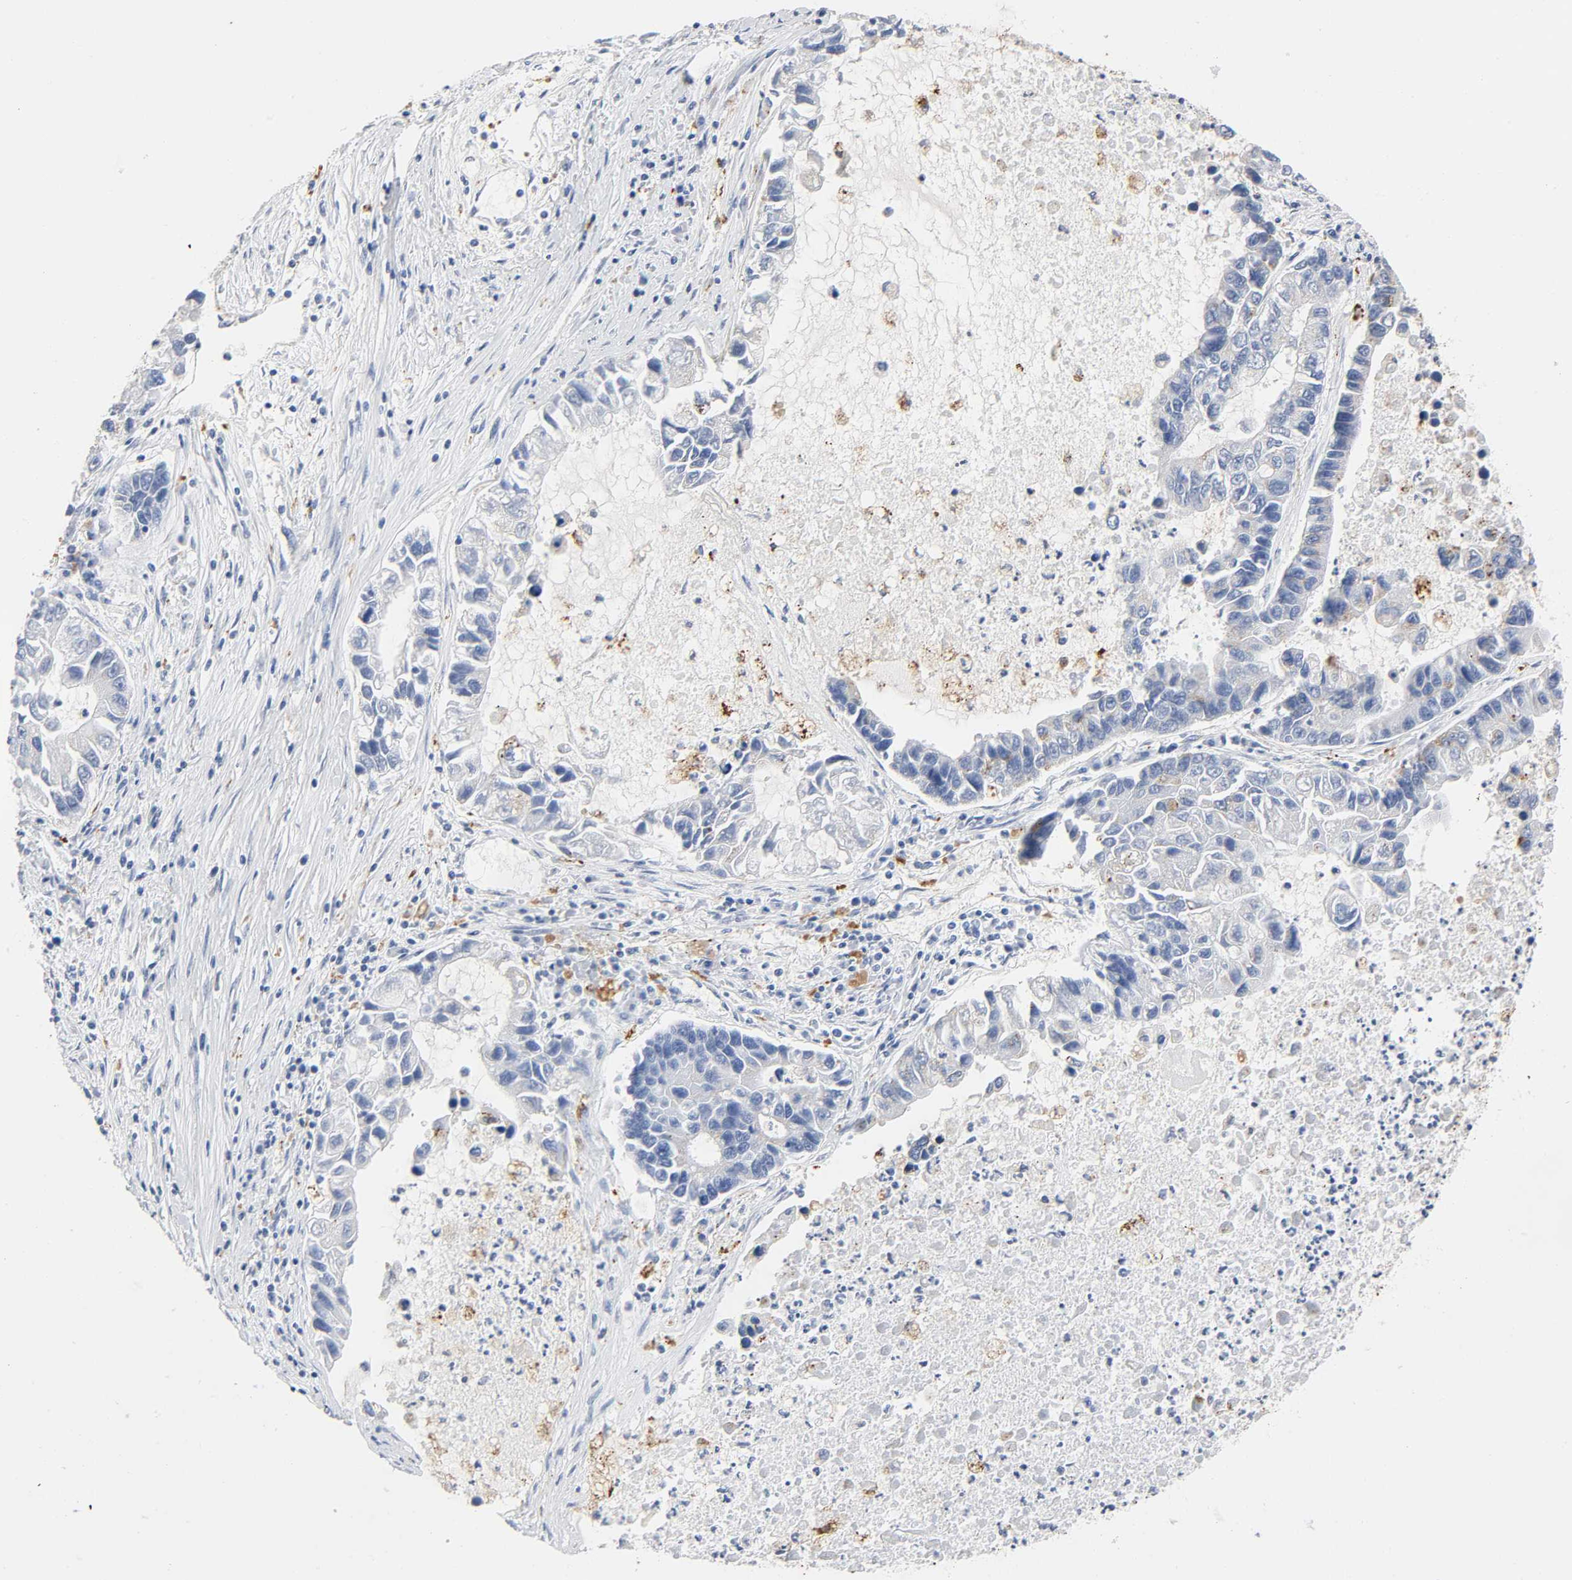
{"staining": {"intensity": "negative", "quantity": "none", "location": "none"}, "tissue": "lung cancer", "cell_type": "Tumor cells", "image_type": "cancer", "snomed": [{"axis": "morphology", "description": "Adenocarcinoma, NOS"}, {"axis": "topography", "description": "Lung"}], "caption": "IHC histopathology image of neoplastic tissue: human lung cancer (adenocarcinoma) stained with DAB reveals no significant protein positivity in tumor cells. (Stains: DAB immunohistochemistry (IHC) with hematoxylin counter stain, Microscopy: brightfield microscopy at high magnification).", "gene": "PLP1", "patient": {"sex": "female", "age": 51}}